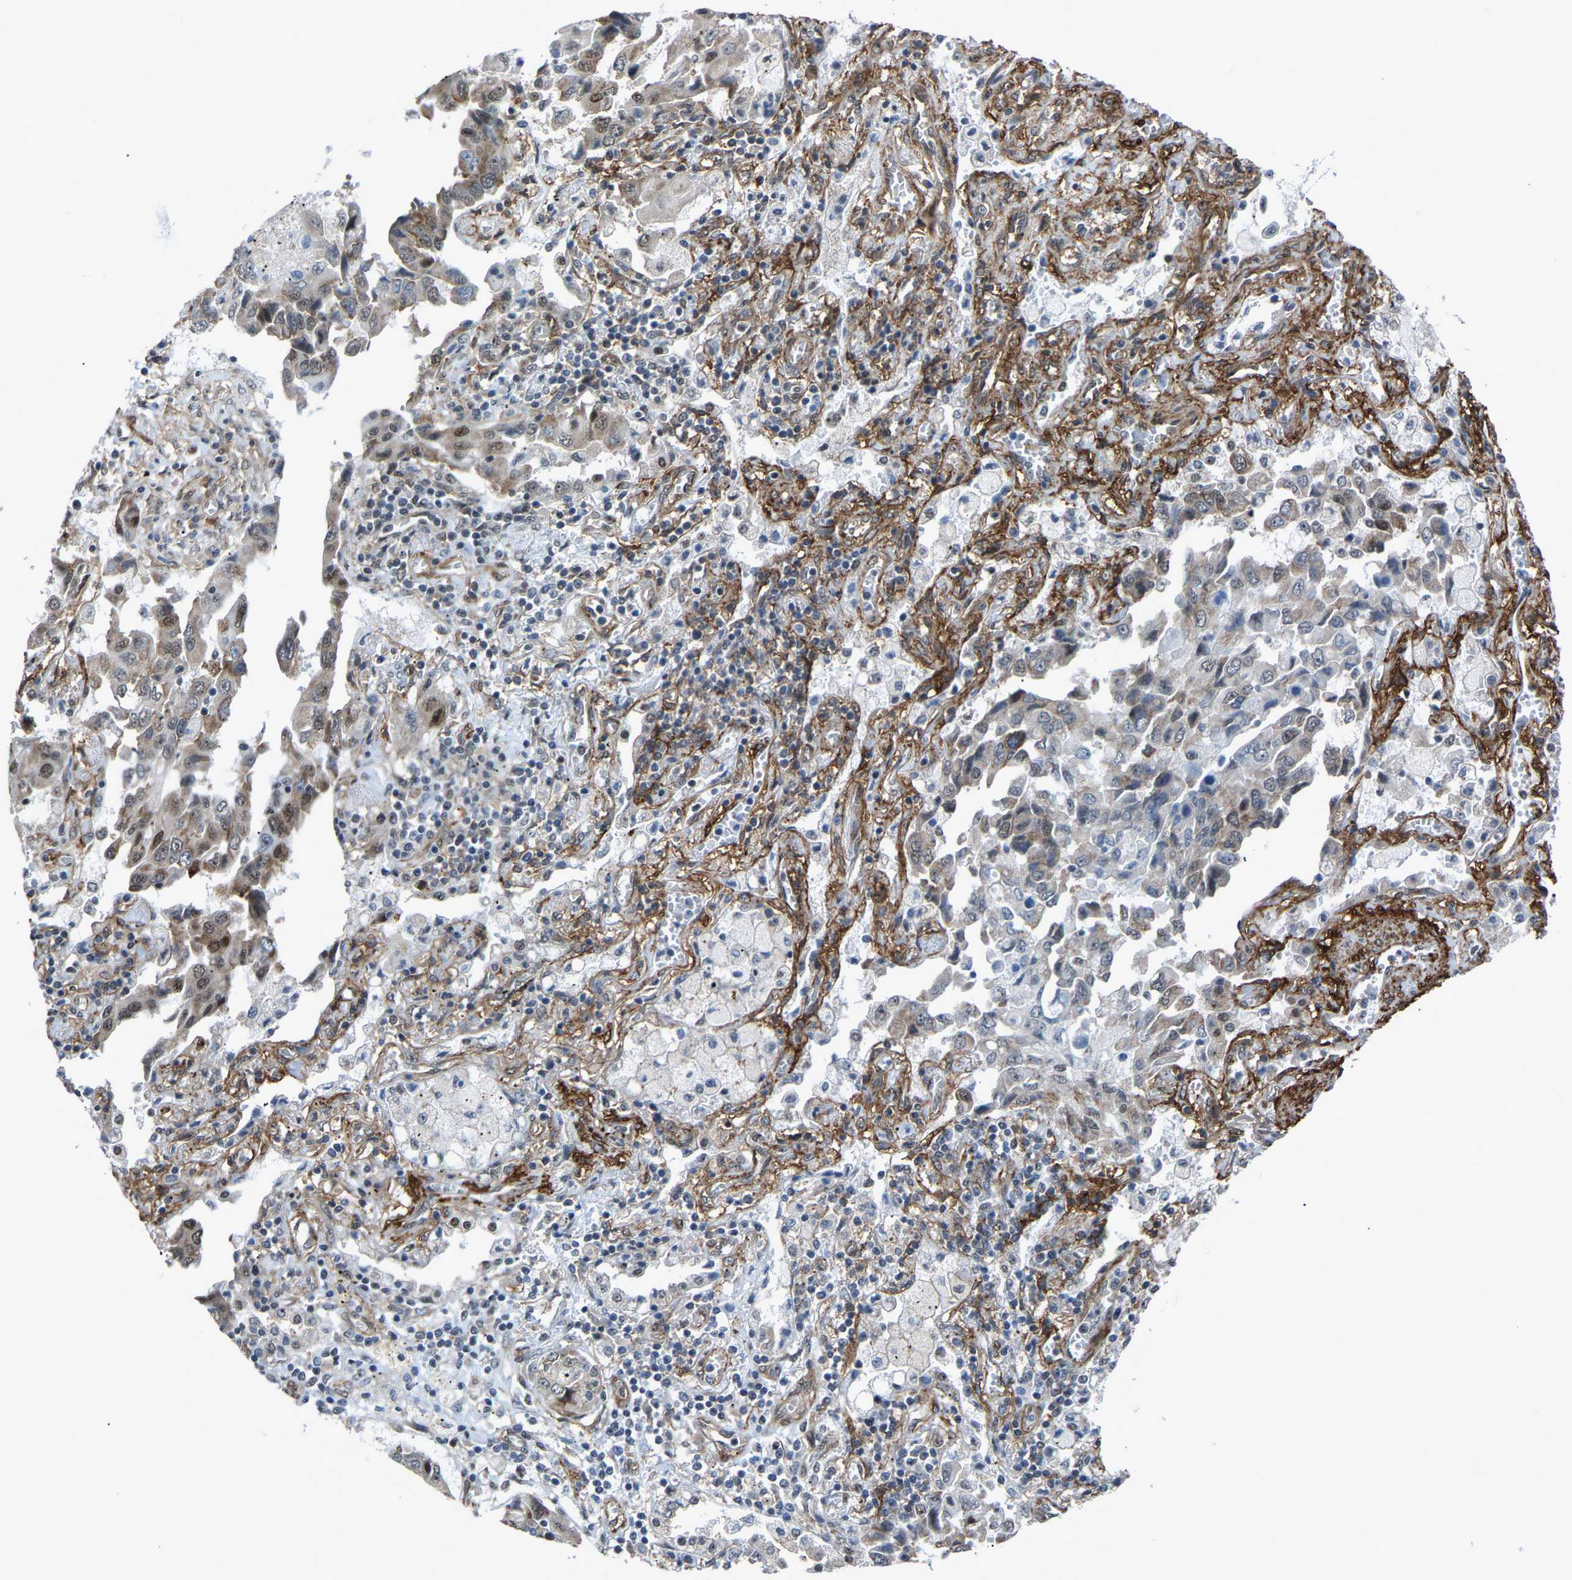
{"staining": {"intensity": "moderate", "quantity": "<25%", "location": "nuclear"}, "tissue": "lung cancer", "cell_type": "Tumor cells", "image_type": "cancer", "snomed": [{"axis": "morphology", "description": "Adenocarcinoma, NOS"}, {"axis": "topography", "description": "Lung"}], "caption": "DAB immunohistochemical staining of human adenocarcinoma (lung) exhibits moderate nuclear protein staining in approximately <25% of tumor cells.", "gene": "DDX5", "patient": {"sex": "female", "age": 65}}